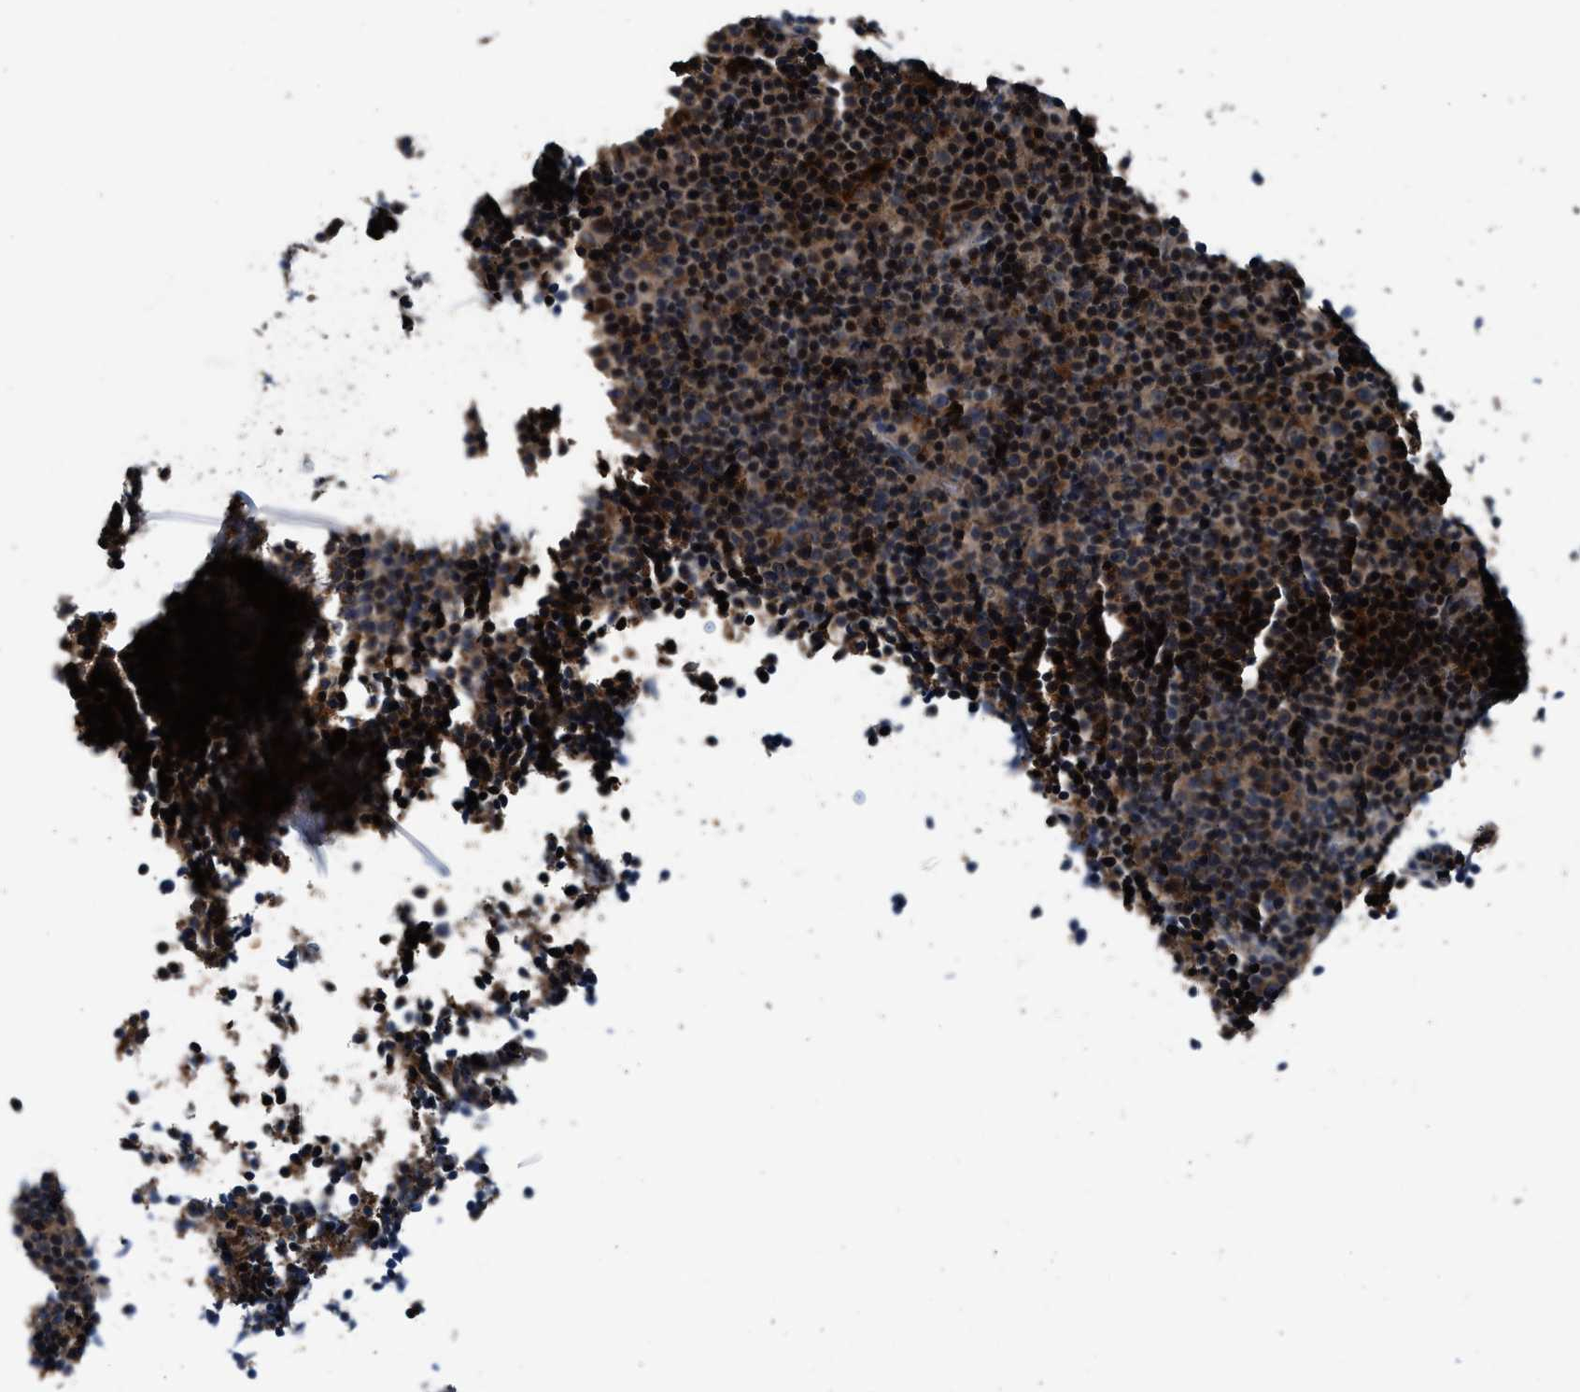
{"staining": {"intensity": "strong", "quantity": ">75%", "location": "cytoplasmic/membranous"}, "tissue": "lymphoma", "cell_type": "Tumor cells", "image_type": "cancer", "snomed": [{"axis": "morphology", "description": "Malignant lymphoma, non-Hodgkin's type, Low grade"}, {"axis": "topography", "description": "Lymph node"}], "caption": "Lymphoma was stained to show a protein in brown. There is high levels of strong cytoplasmic/membranous expression in about >75% of tumor cells. (Stains: DAB in brown, nuclei in blue, Microscopy: brightfield microscopy at high magnification).", "gene": "FAM221A", "patient": {"sex": "female", "age": 67}}